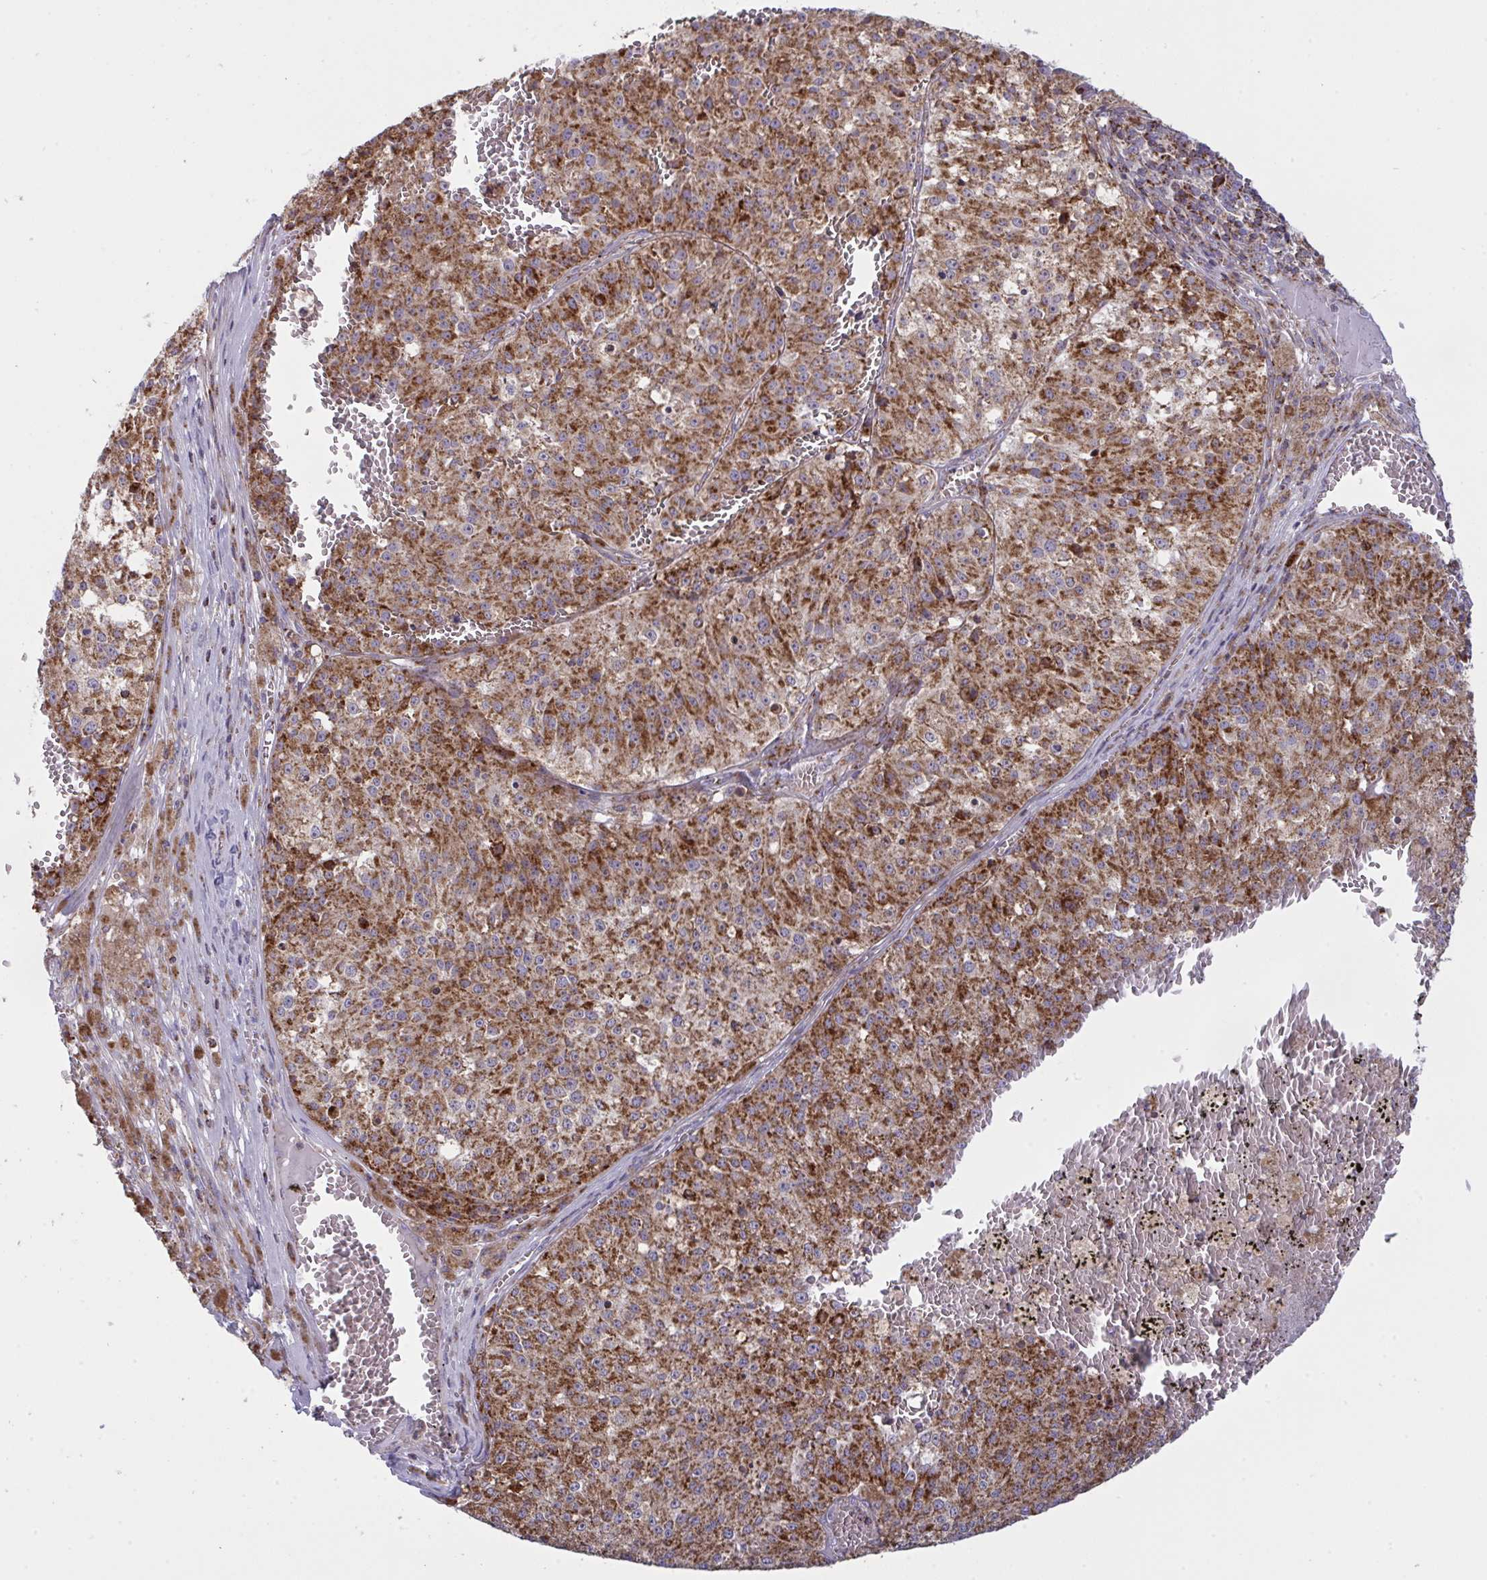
{"staining": {"intensity": "strong", "quantity": ">75%", "location": "cytoplasmic/membranous"}, "tissue": "melanoma", "cell_type": "Tumor cells", "image_type": "cancer", "snomed": [{"axis": "morphology", "description": "Malignant melanoma, Metastatic site"}, {"axis": "topography", "description": "Lymph node"}], "caption": "Immunohistochemistry (IHC) of human malignant melanoma (metastatic site) demonstrates high levels of strong cytoplasmic/membranous positivity in about >75% of tumor cells. (IHC, brightfield microscopy, high magnification).", "gene": "MICOS10", "patient": {"sex": "female", "age": 64}}